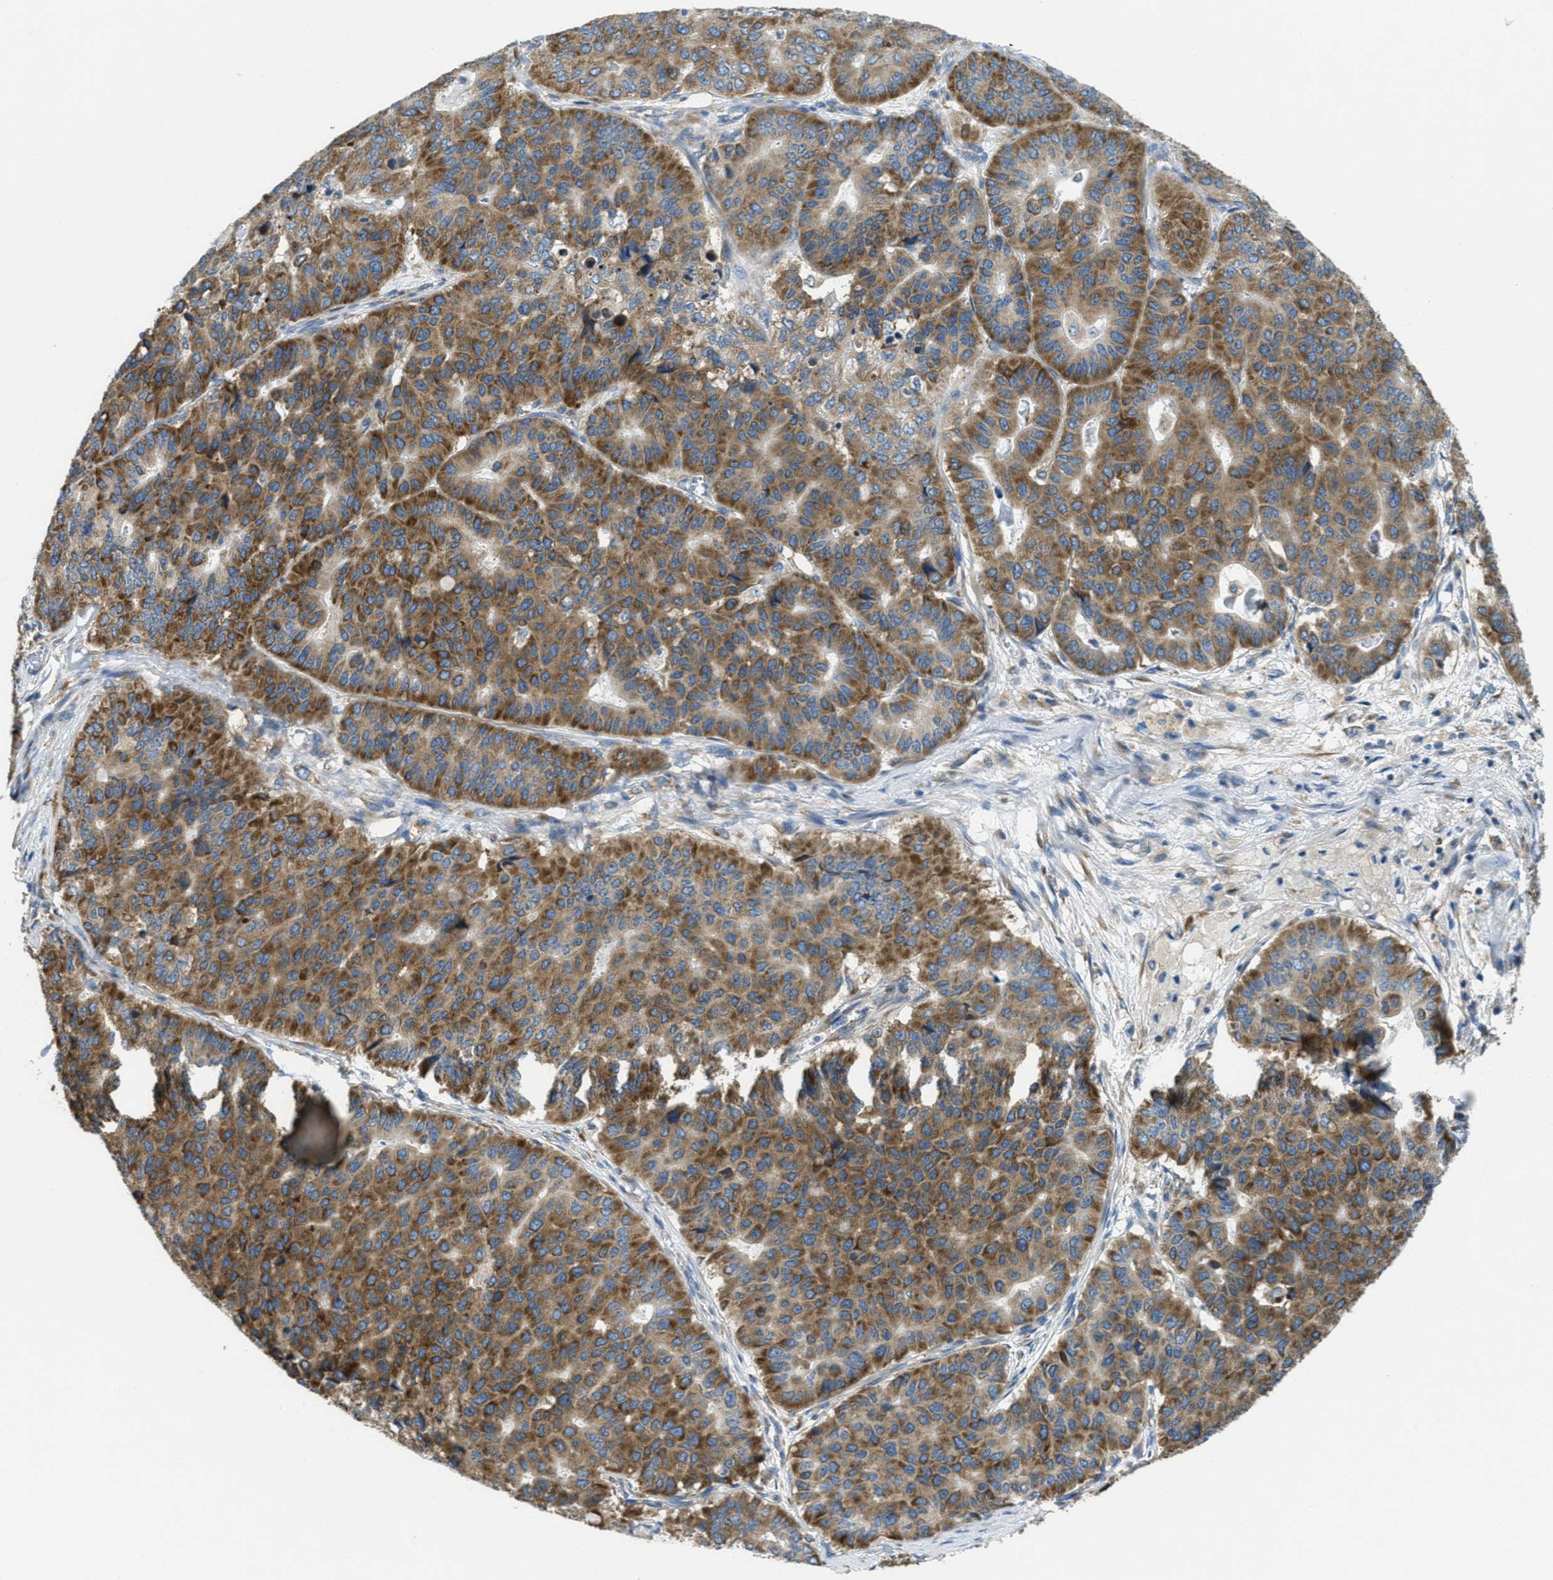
{"staining": {"intensity": "moderate", "quantity": ">75%", "location": "cytoplasmic/membranous"}, "tissue": "pancreatic cancer", "cell_type": "Tumor cells", "image_type": "cancer", "snomed": [{"axis": "morphology", "description": "Adenocarcinoma, NOS"}, {"axis": "topography", "description": "Pancreas"}], "caption": "DAB (3,3'-diaminobenzidine) immunohistochemical staining of human adenocarcinoma (pancreatic) demonstrates moderate cytoplasmic/membranous protein positivity in approximately >75% of tumor cells.", "gene": "SSR1", "patient": {"sex": "male", "age": 50}}